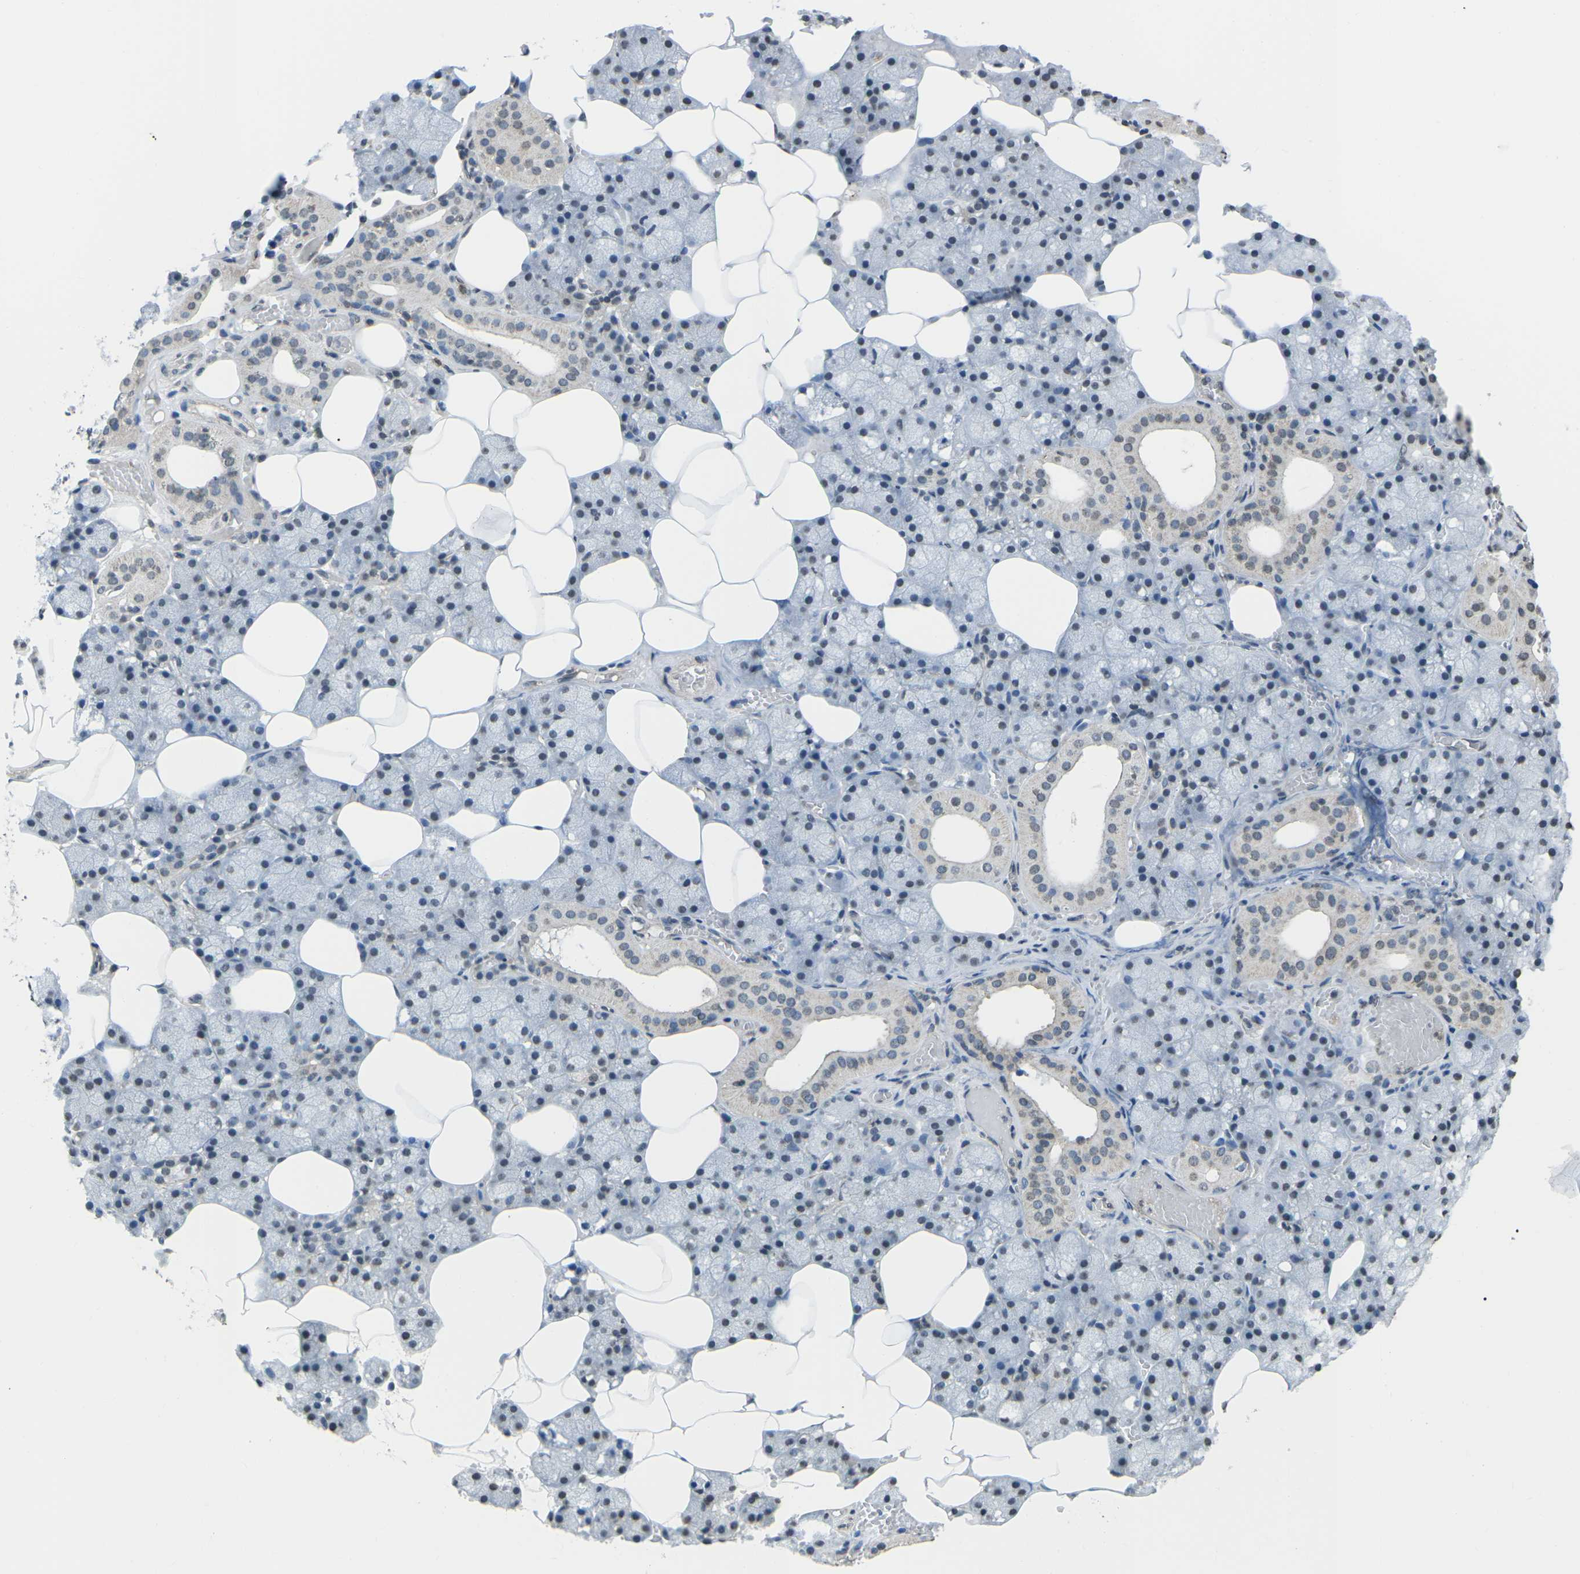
{"staining": {"intensity": "negative", "quantity": "none", "location": "none"}, "tissue": "salivary gland", "cell_type": "Glandular cells", "image_type": "normal", "snomed": [{"axis": "morphology", "description": "Normal tissue, NOS"}, {"axis": "topography", "description": "Salivary gland"}], "caption": "Immunohistochemical staining of normal human salivary gland exhibits no significant staining in glandular cells. The staining was performed using DAB to visualize the protein expression in brown, while the nuclei were stained in blue with hematoxylin (Magnification: 20x).", "gene": "TFR2", "patient": {"sex": "male", "age": 62}}